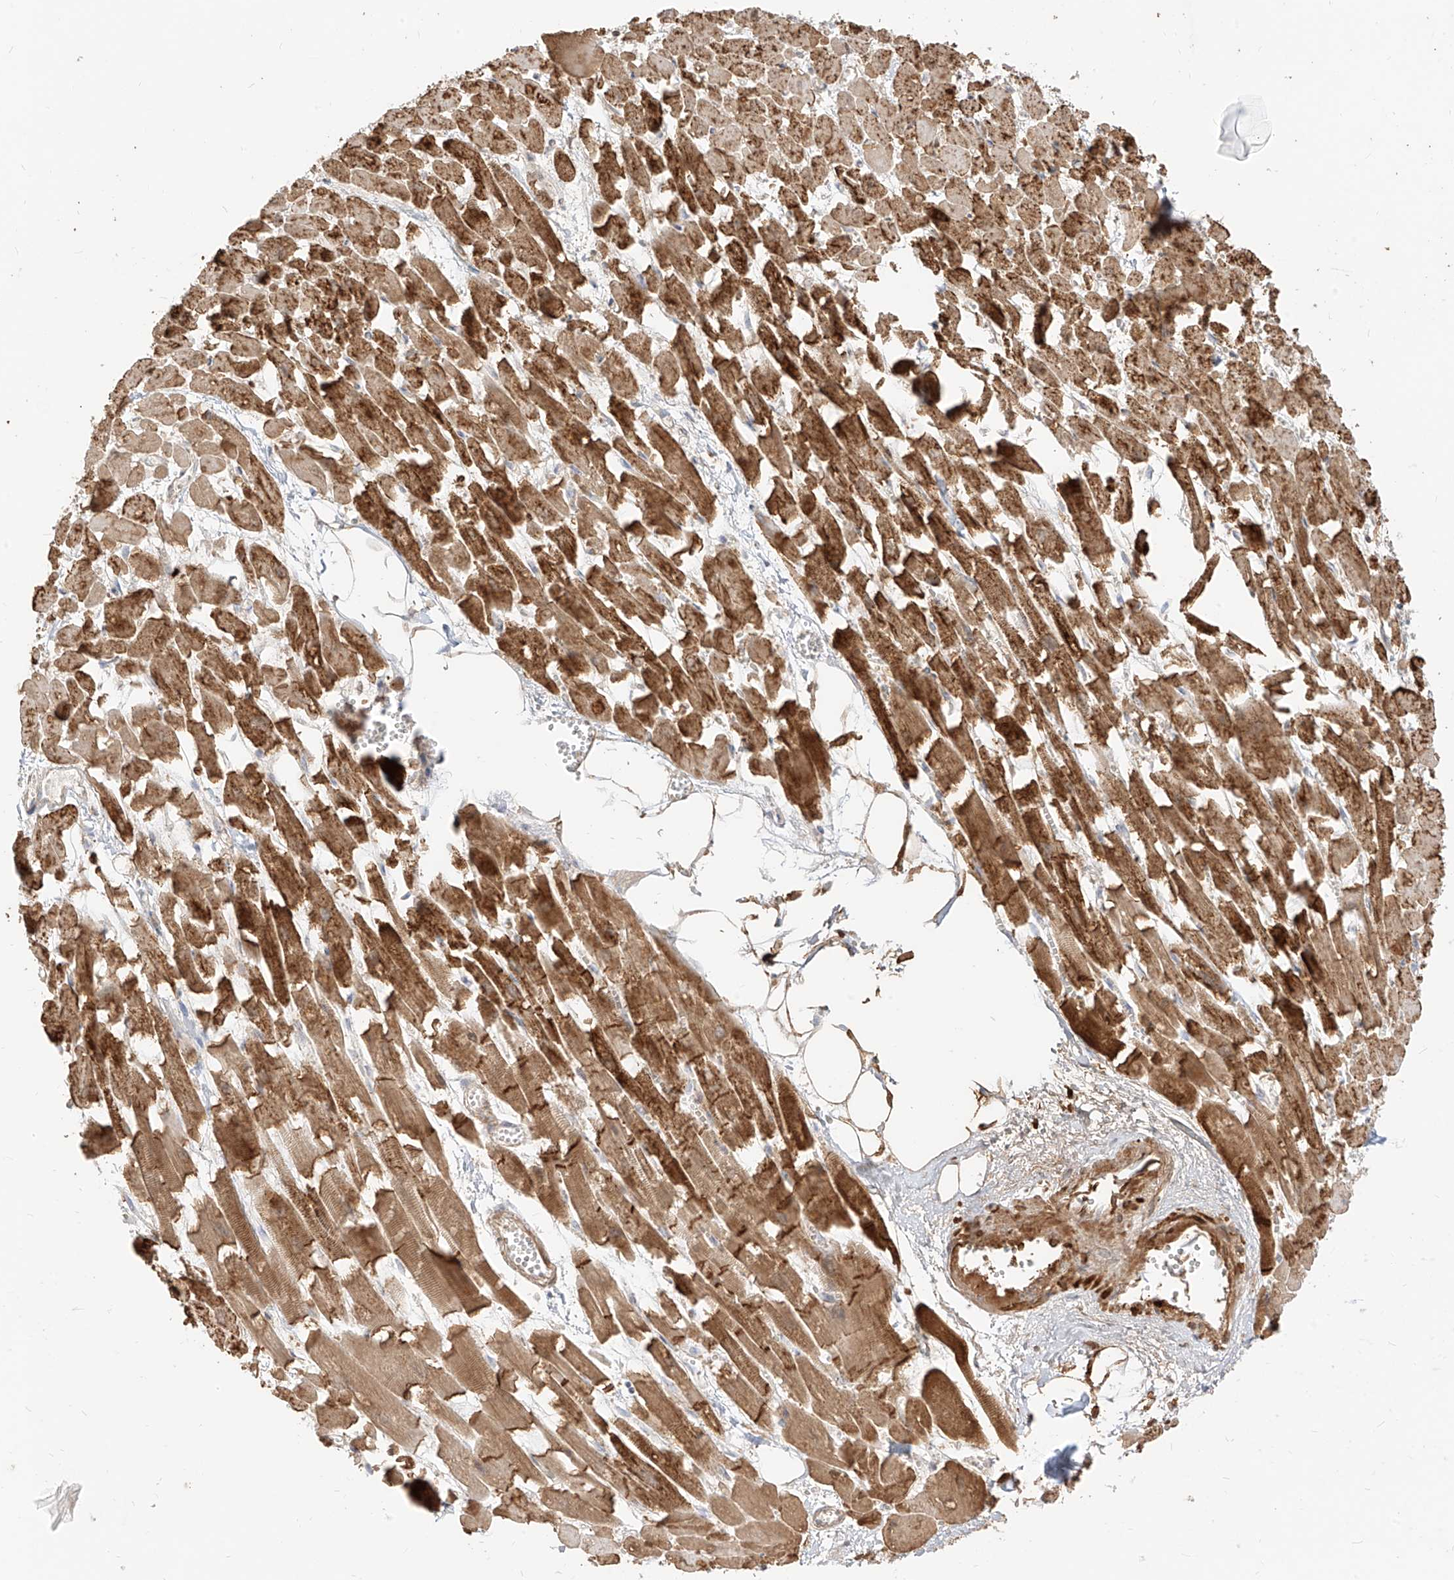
{"staining": {"intensity": "strong", "quantity": ">75%", "location": "cytoplasmic/membranous"}, "tissue": "heart muscle", "cell_type": "Cardiomyocytes", "image_type": "normal", "snomed": [{"axis": "morphology", "description": "Normal tissue, NOS"}, {"axis": "topography", "description": "Heart"}], "caption": "Protein expression analysis of benign human heart muscle reveals strong cytoplasmic/membranous positivity in about >75% of cardiomyocytes. Nuclei are stained in blue.", "gene": "PLCL1", "patient": {"sex": "female", "age": 64}}